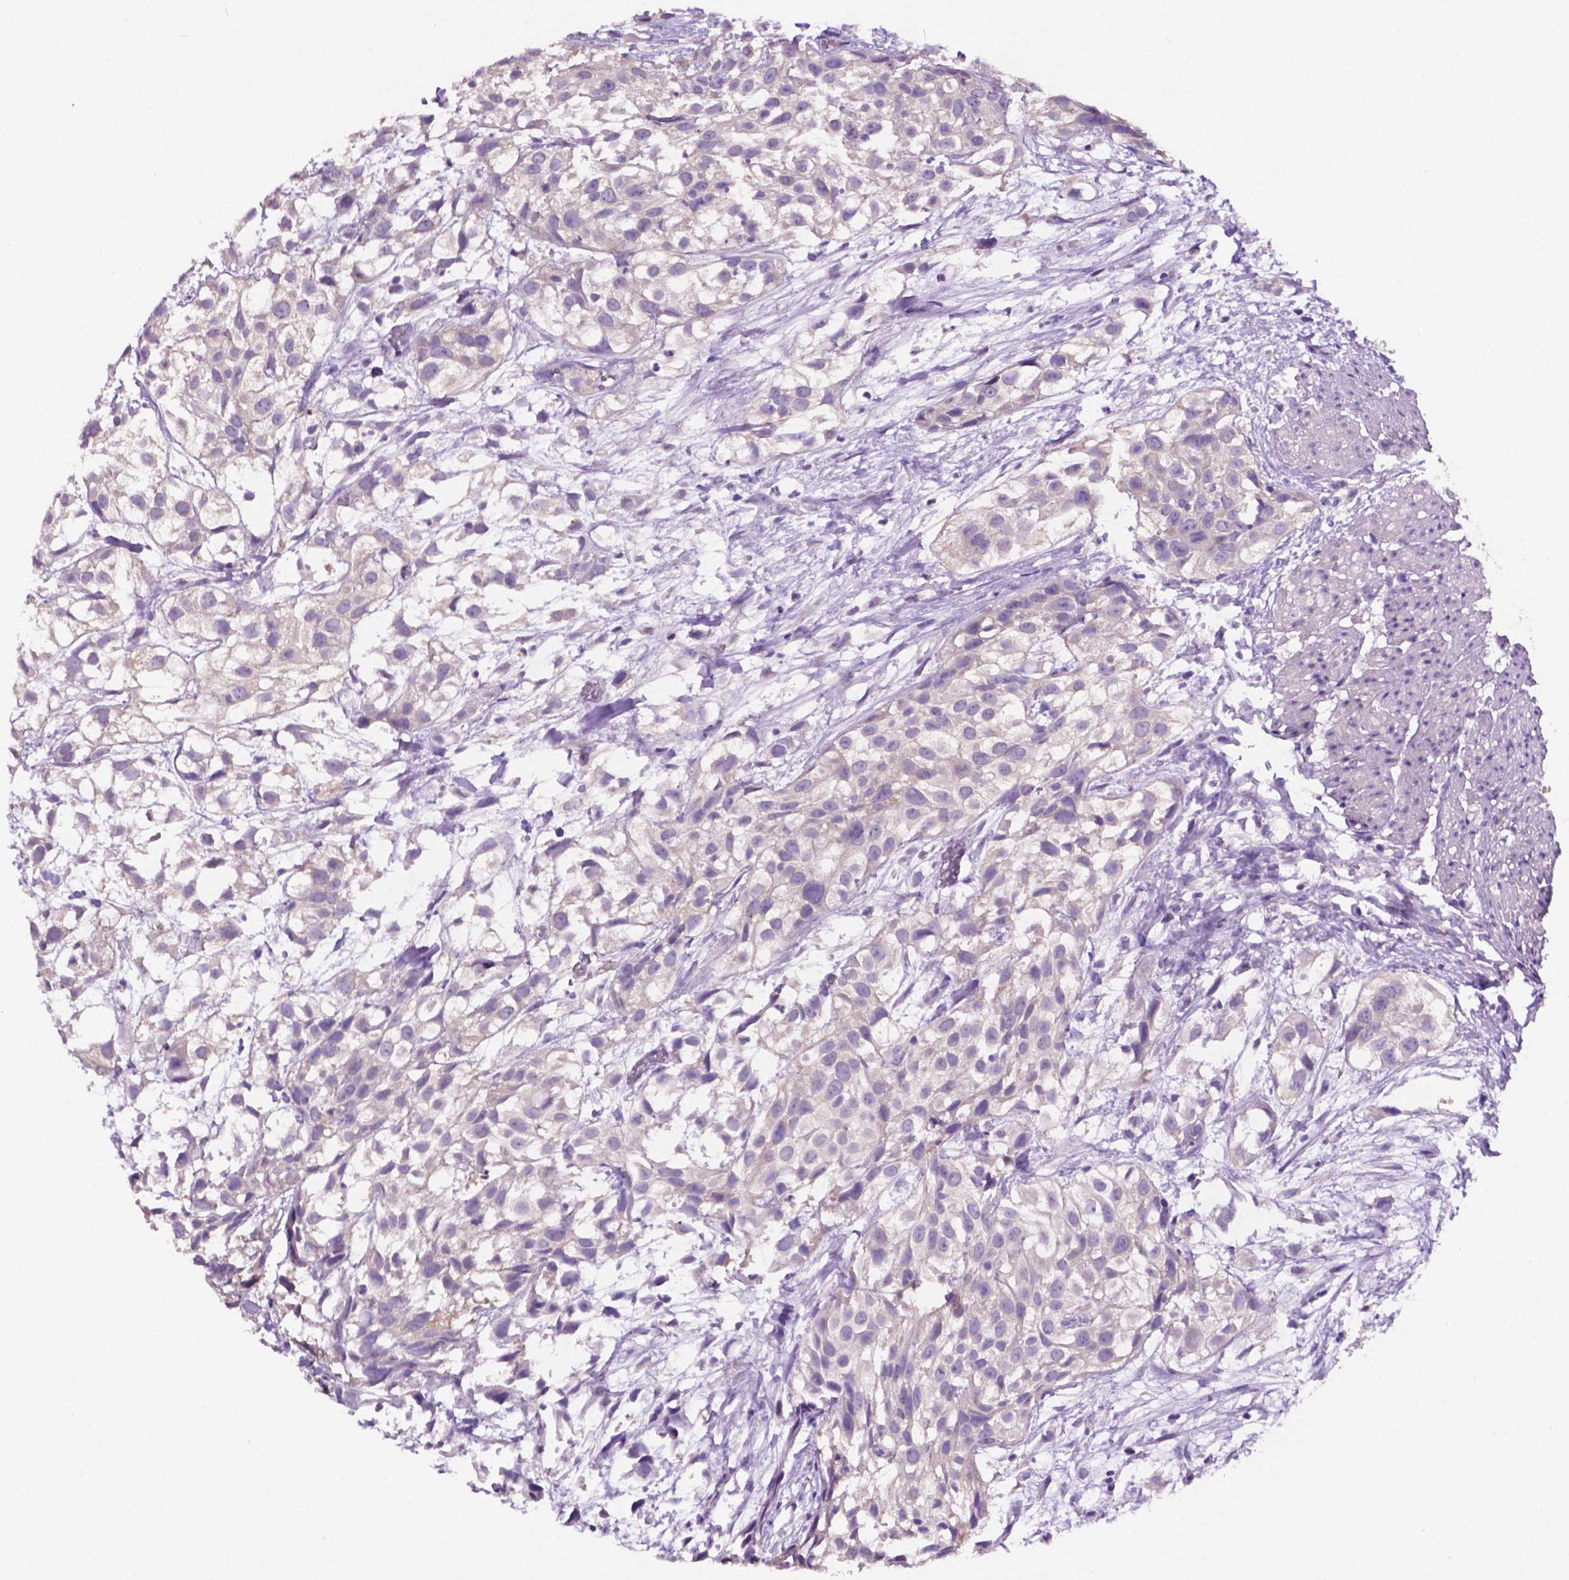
{"staining": {"intensity": "negative", "quantity": "none", "location": "none"}, "tissue": "urothelial cancer", "cell_type": "Tumor cells", "image_type": "cancer", "snomed": [{"axis": "morphology", "description": "Urothelial carcinoma, High grade"}, {"axis": "topography", "description": "Urinary bladder"}], "caption": "Tumor cells show no significant positivity in urothelial cancer. (DAB immunohistochemistry (IHC) visualized using brightfield microscopy, high magnification).", "gene": "PRPS2", "patient": {"sex": "male", "age": 56}}